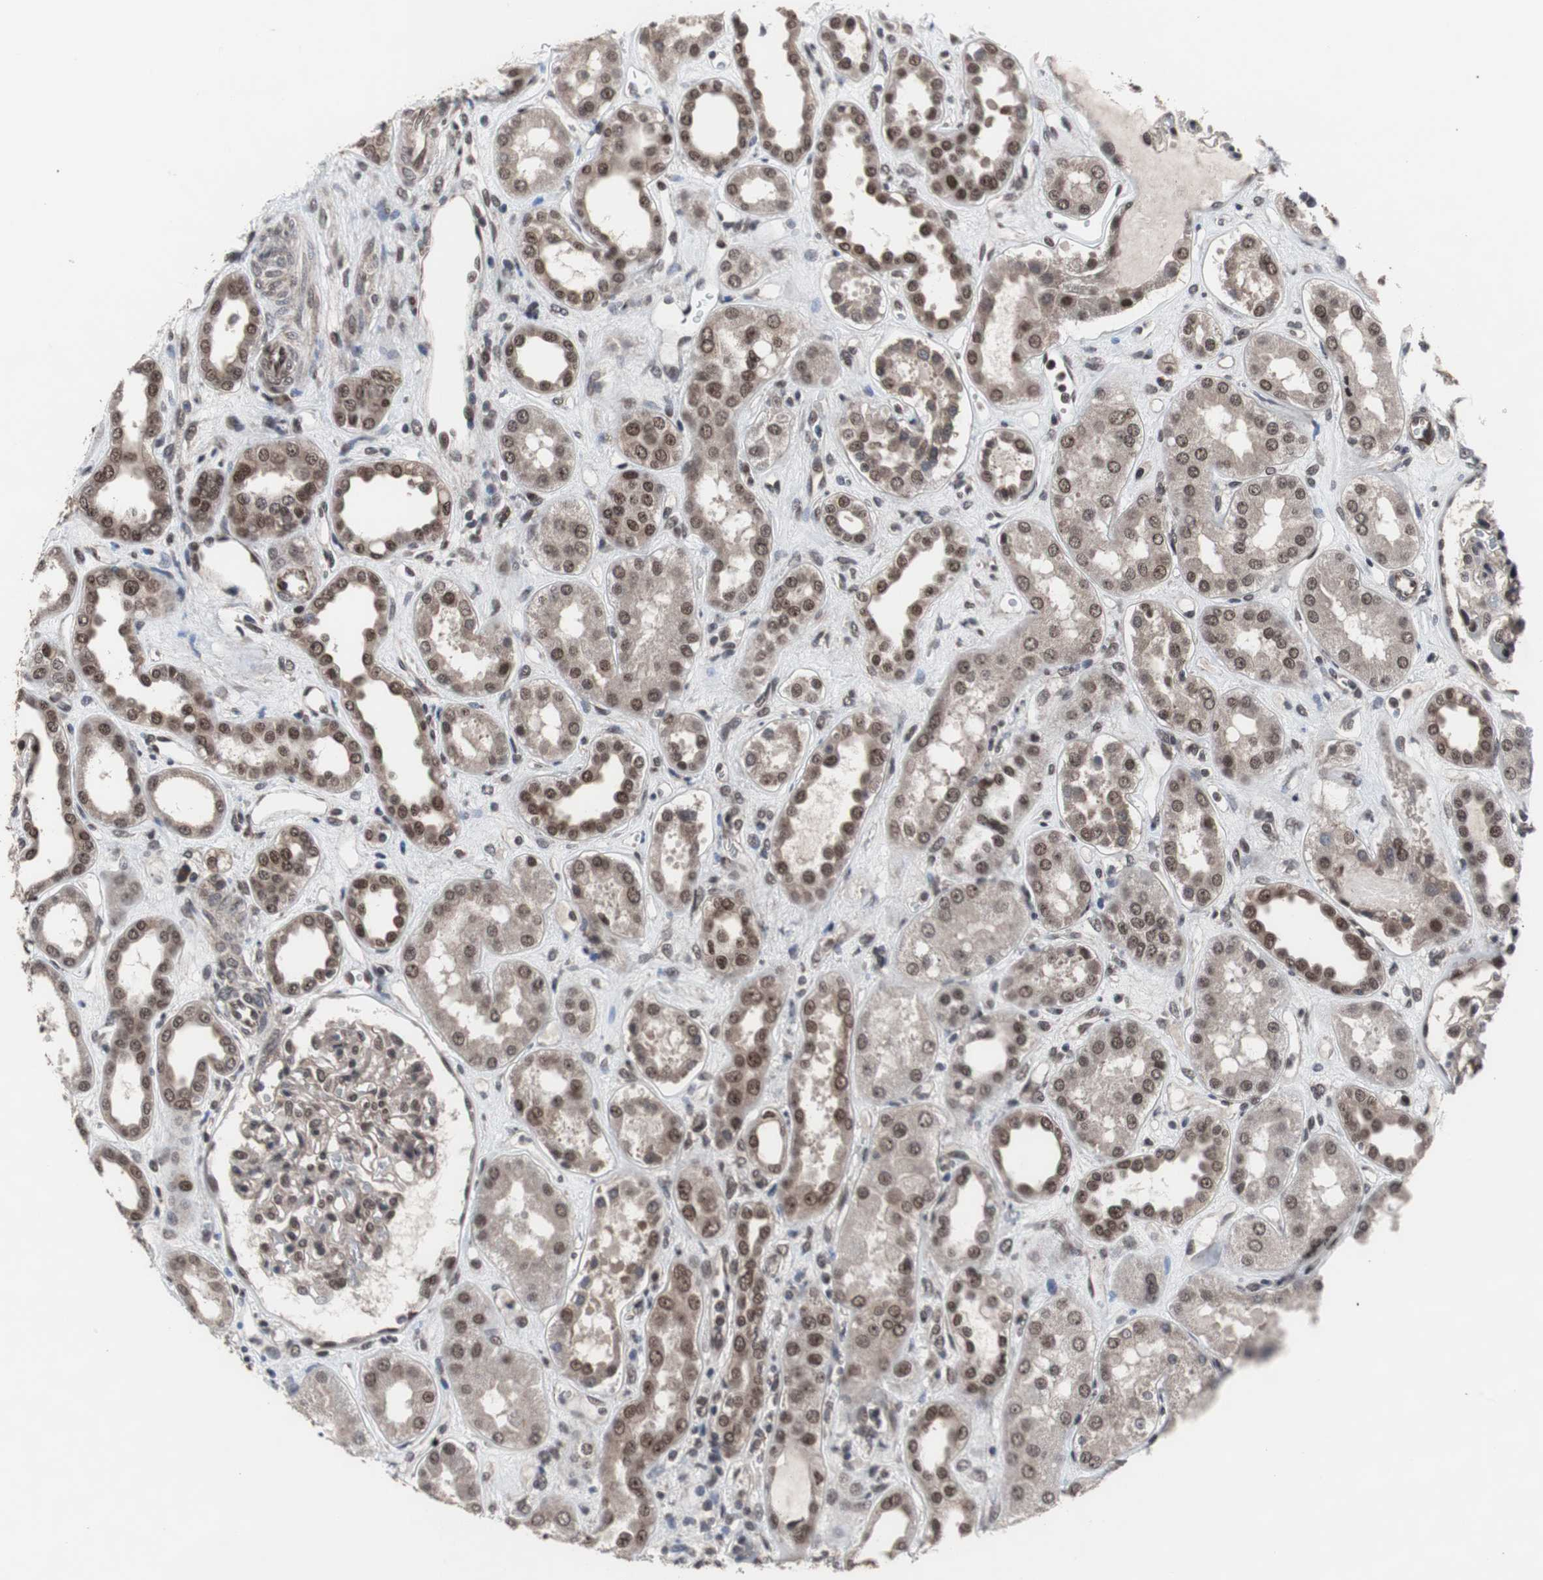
{"staining": {"intensity": "moderate", "quantity": "25%-75%", "location": "nuclear"}, "tissue": "kidney", "cell_type": "Cells in glomeruli", "image_type": "normal", "snomed": [{"axis": "morphology", "description": "Normal tissue, NOS"}, {"axis": "topography", "description": "Kidney"}], "caption": "Protein analysis of normal kidney shows moderate nuclear staining in about 25%-75% of cells in glomeruli. The staining was performed using DAB, with brown indicating positive protein expression. Nuclei are stained blue with hematoxylin.", "gene": "GTF2F2", "patient": {"sex": "male", "age": 59}}